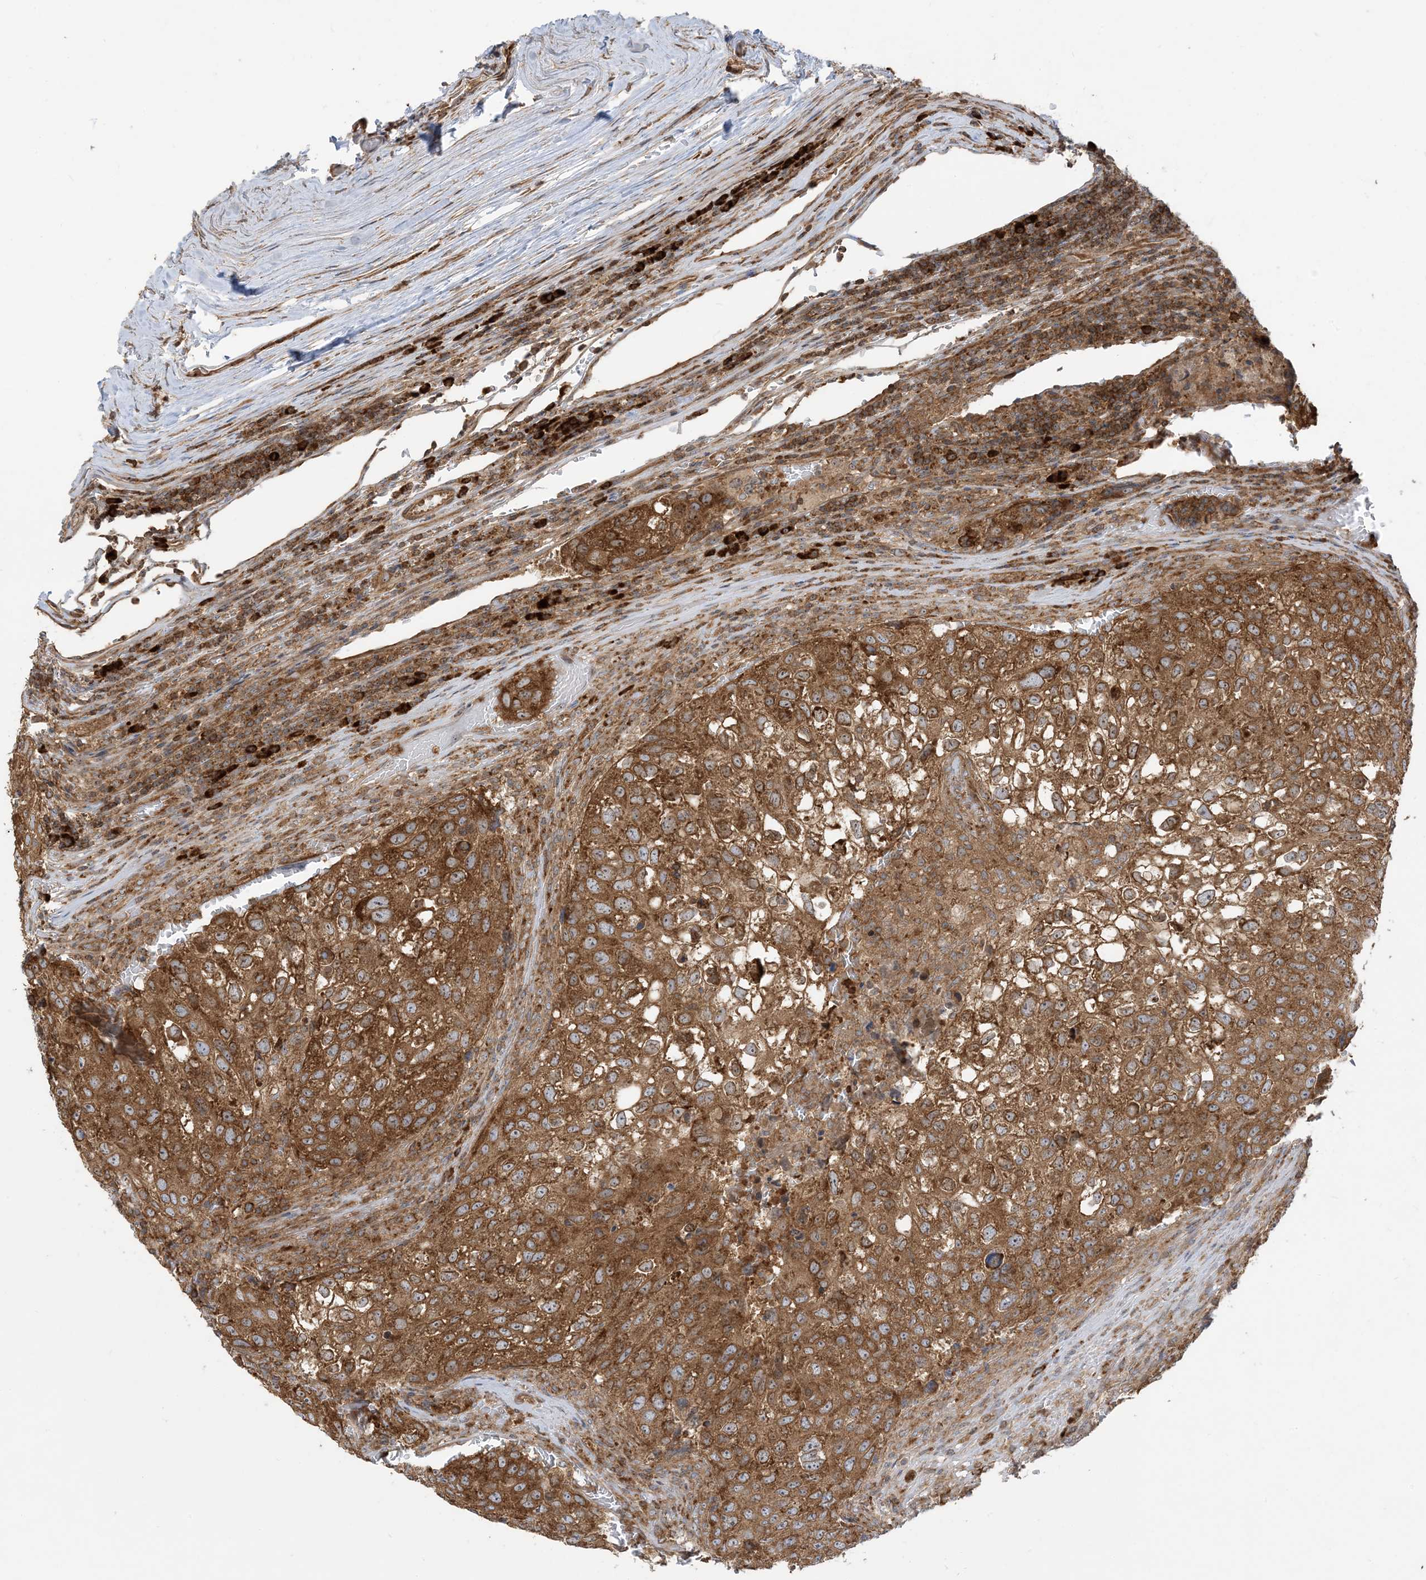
{"staining": {"intensity": "strong", "quantity": ">75%", "location": "cytoplasmic/membranous"}, "tissue": "urothelial cancer", "cell_type": "Tumor cells", "image_type": "cancer", "snomed": [{"axis": "morphology", "description": "Urothelial carcinoma, High grade"}, {"axis": "topography", "description": "Lymph node"}, {"axis": "topography", "description": "Urinary bladder"}], "caption": "Immunohistochemistry image of human urothelial carcinoma (high-grade) stained for a protein (brown), which shows high levels of strong cytoplasmic/membranous positivity in about >75% of tumor cells.", "gene": "SRP72", "patient": {"sex": "male", "age": 51}}